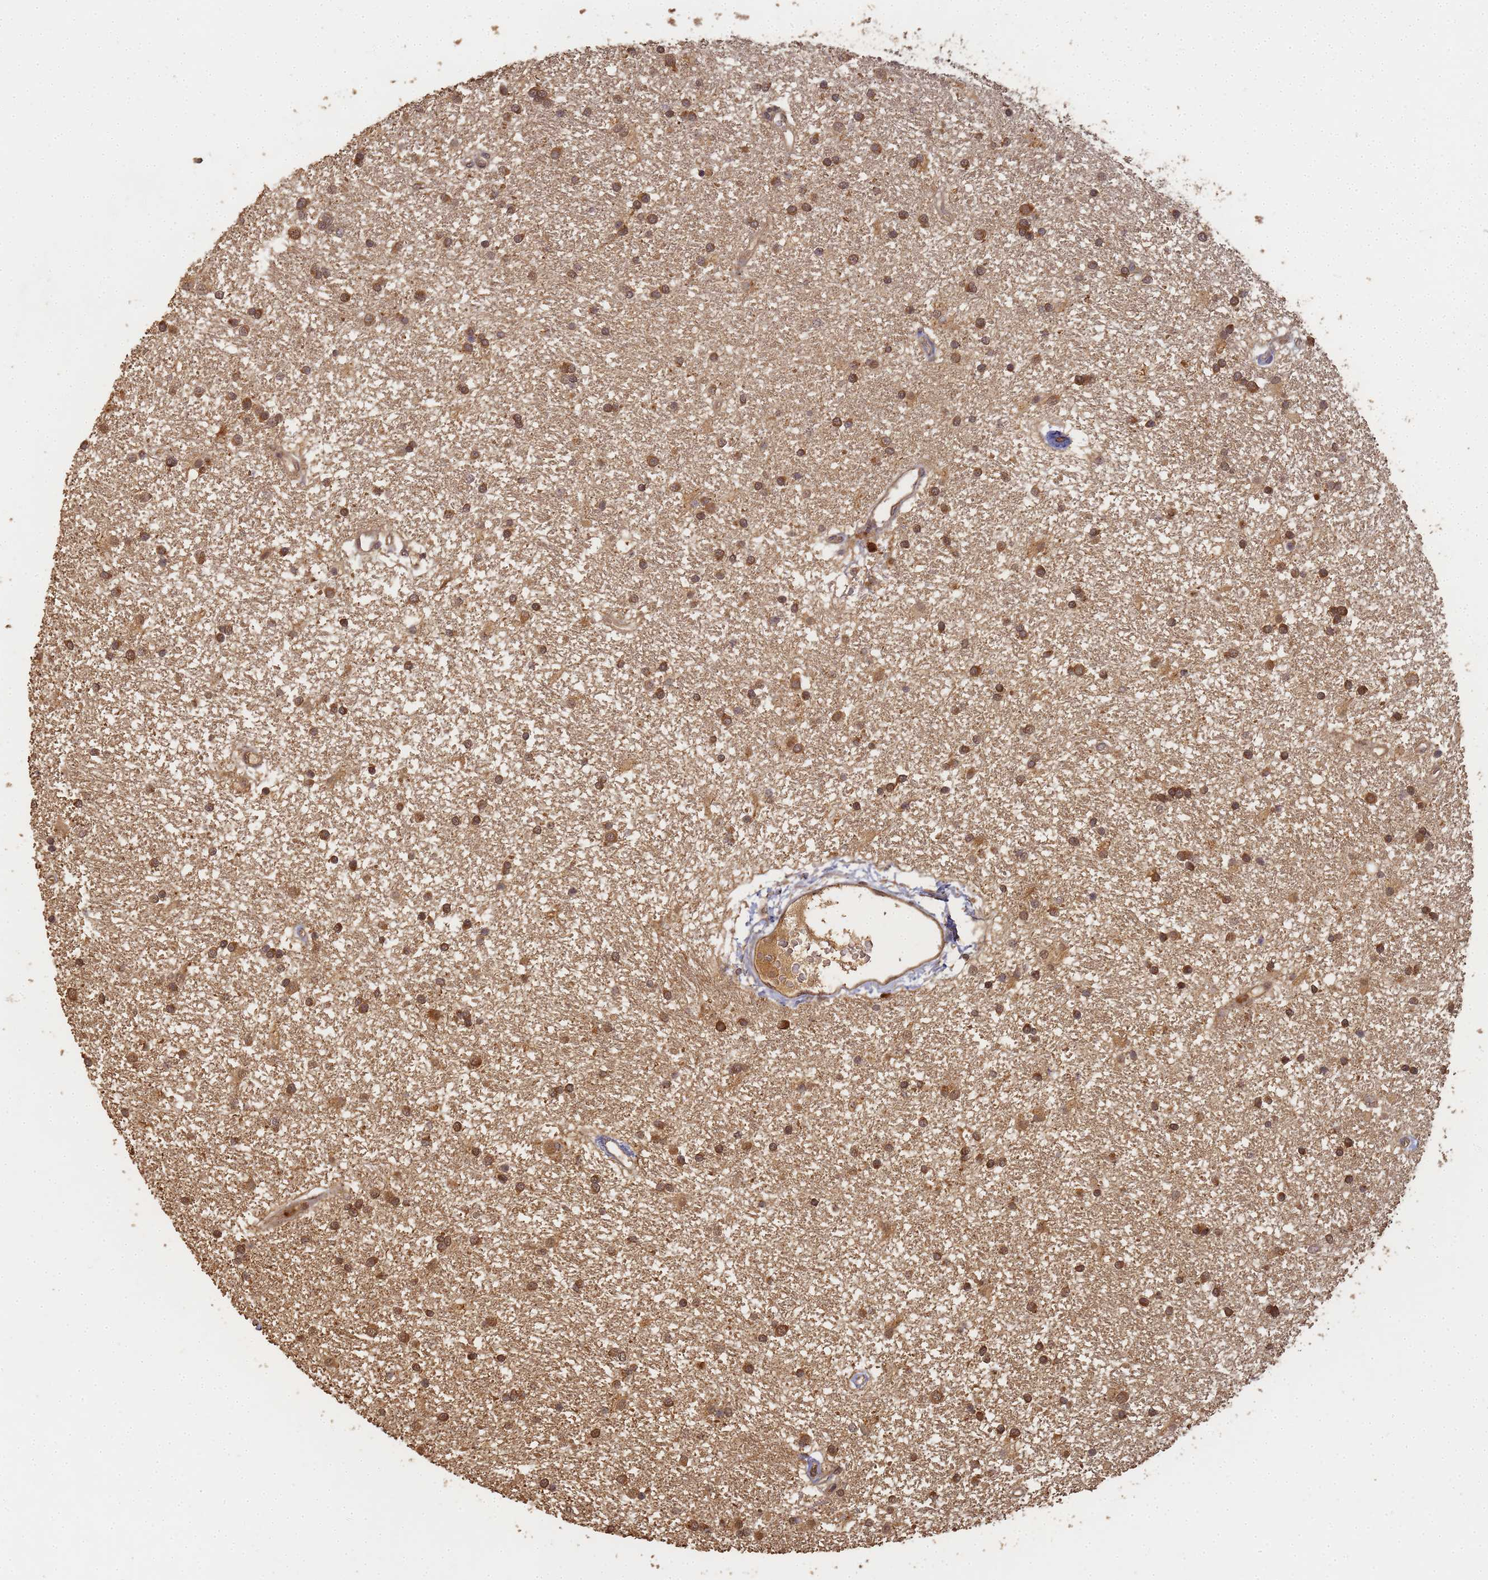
{"staining": {"intensity": "moderate", "quantity": ">75%", "location": "cytoplasmic/membranous,nuclear"}, "tissue": "glioma", "cell_type": "Tumor cells", "image_type": "cancer", "snomed": [{"axis": "morphology", "description": "Glioma, malignant, High grade"}, {"axis": "topography", "description": "Brain"}], "caption": "Brown immunohistochemical staining in human malignant glioma (high-grade) exhibits moderate cytoplasmic/membranous and nuclear positivity in approximately >75% of tumor cells.", "gene": "ALKBH1", "patient": {"sex": "male", "age": 77}}